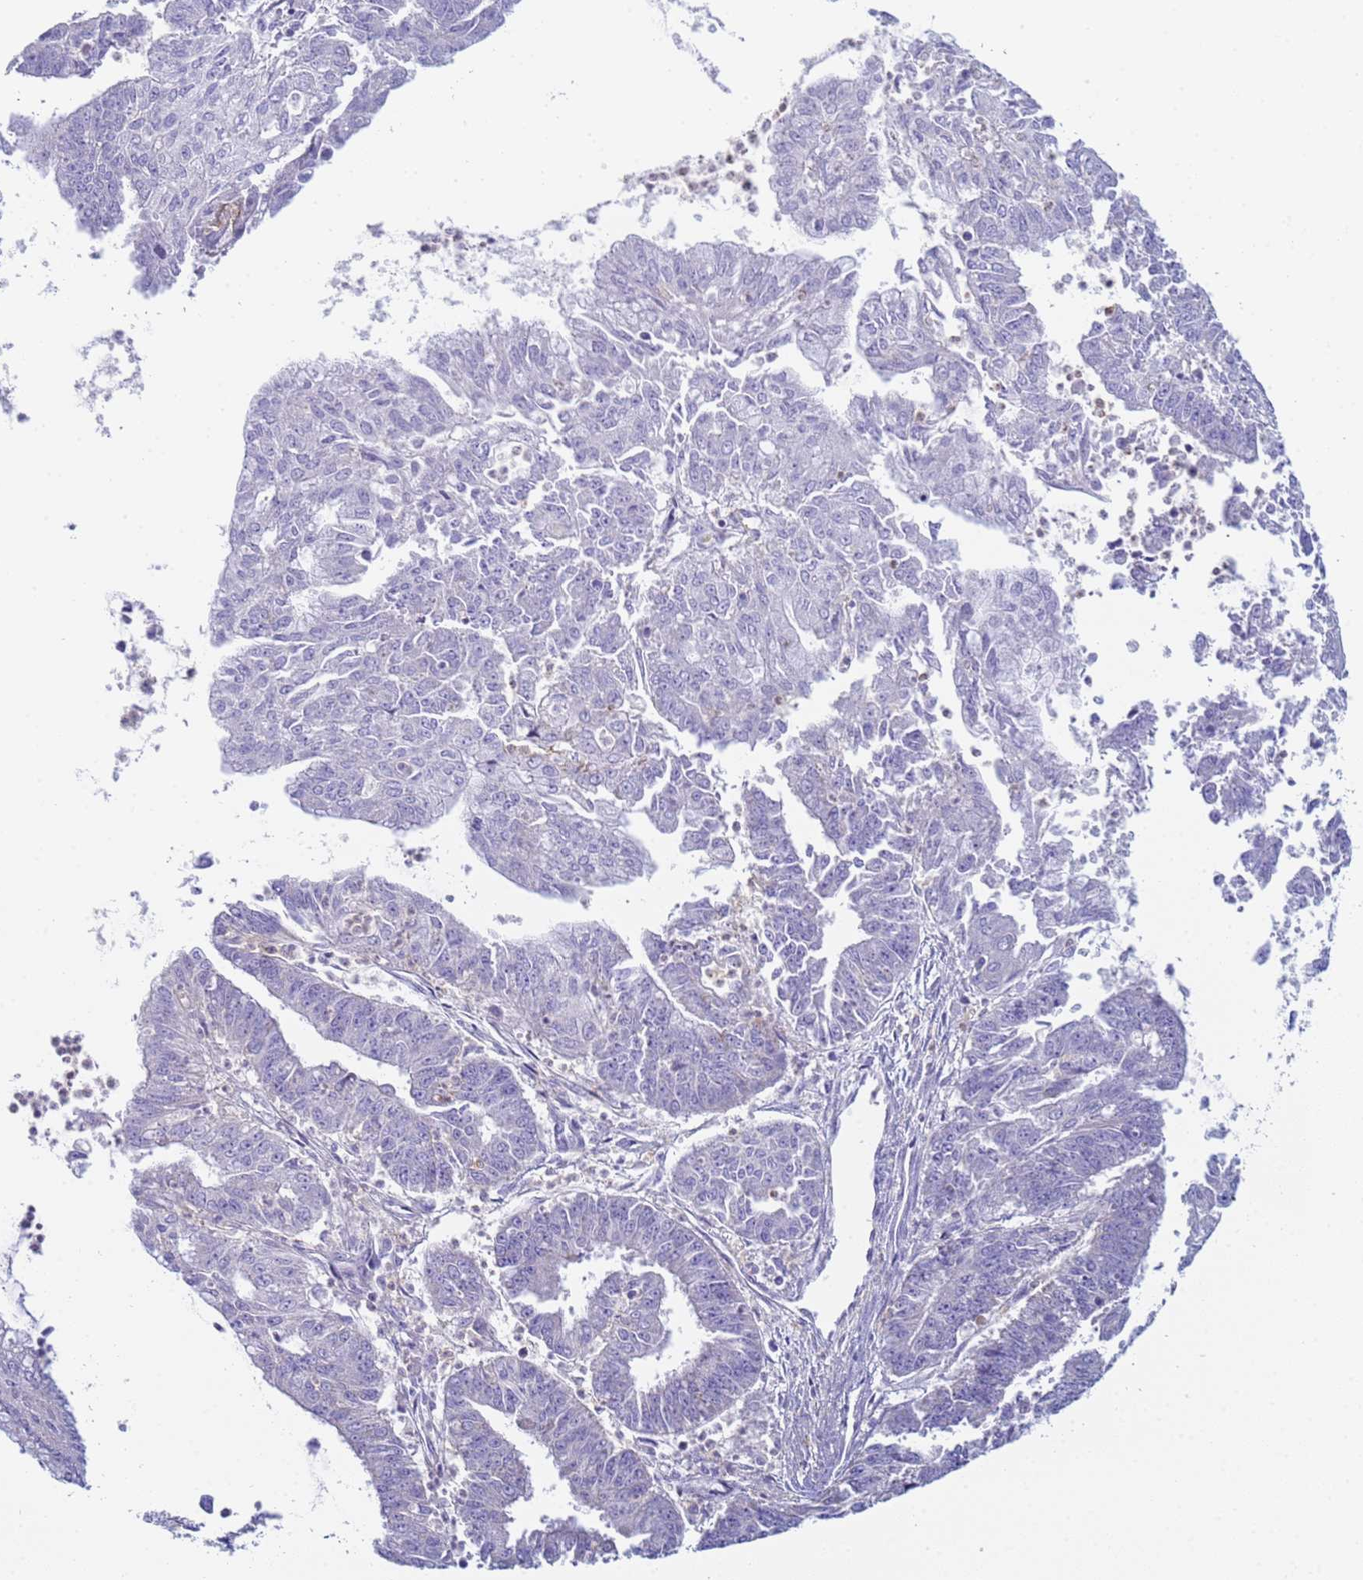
{"staining": {"intensity": "negative", "quantity": "none", "location": "none"}, "tissue": "endometrial cancer", "cell_type": "Tumor cells", "image_type": "cancer", "snomed": [{"axis": "morphology", "description": "Adenocarcinoma, NOS"}, {"axis": "topography", "description": "Endometrium"}], "caption": "An immunohistochemistry micrograph of endometrial adenocarcinoma is shown. There is no staining in tumor cells of endometrial adenocarcinoma. (DAB immunohistochemistry (IHC), high magnification).", "gene": "CR1", "patient": {"sex": "female", "age": 73}}